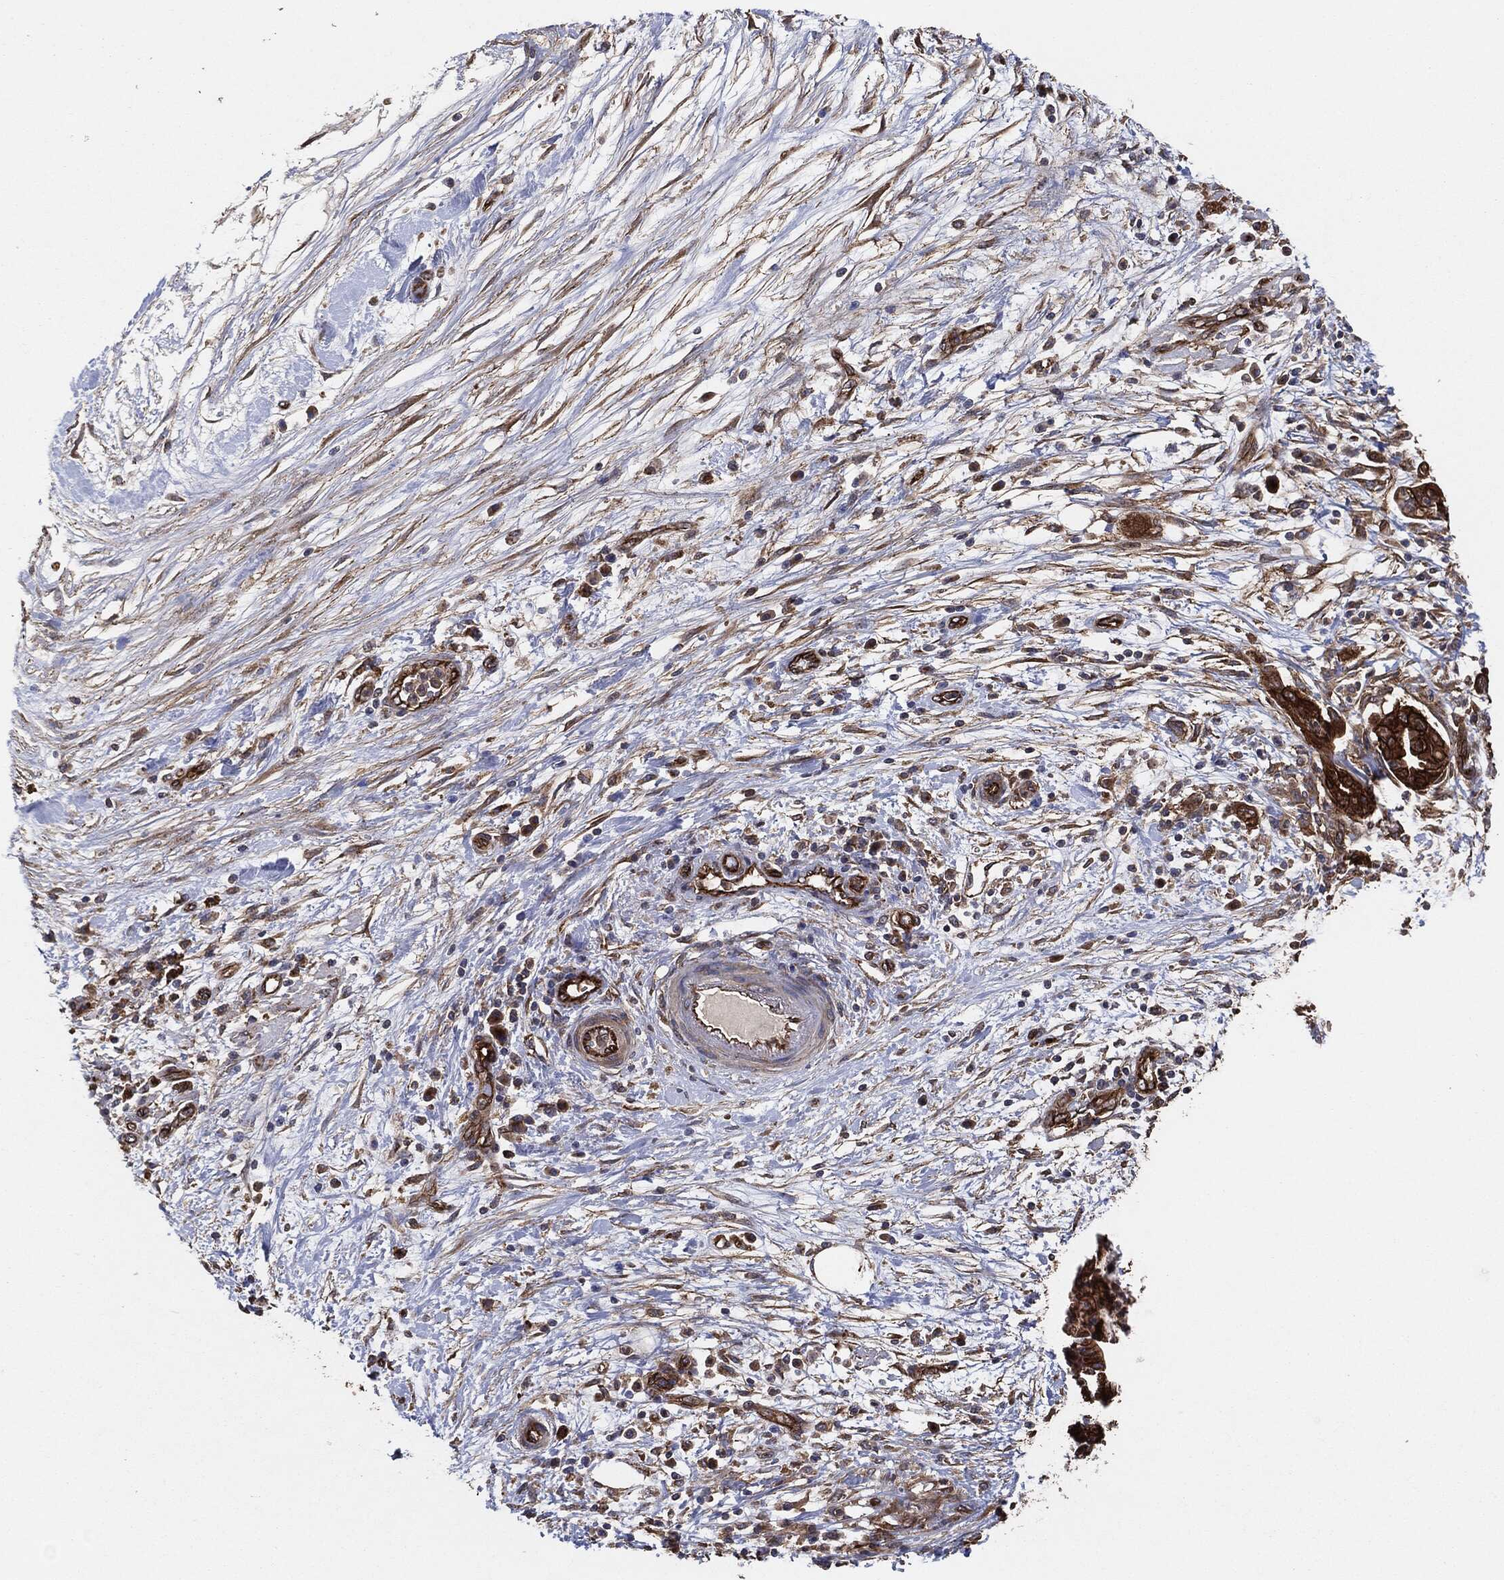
{"staining": {"intensity": "strong", "quantity": ">75%", "location": "cytoplasmic/membranous"}, "tissue": "pancreatic cancer", "cell_type": "Tumor cells", "image_type": "cancer", "snomed": [{"axis": "morphology", "description": "Adenocarcinoma, NOS"}, {"axis": "topography", "description": "Pancreas"}], "caption": "The immunohistochemical stain shows strong cytoplasmic/membranous positivity in tumor cells of adenocarcinoma (pancreatic) tissue.", "gene": "CTNNA1", "patient": {"sex": "female", "age": 73}}